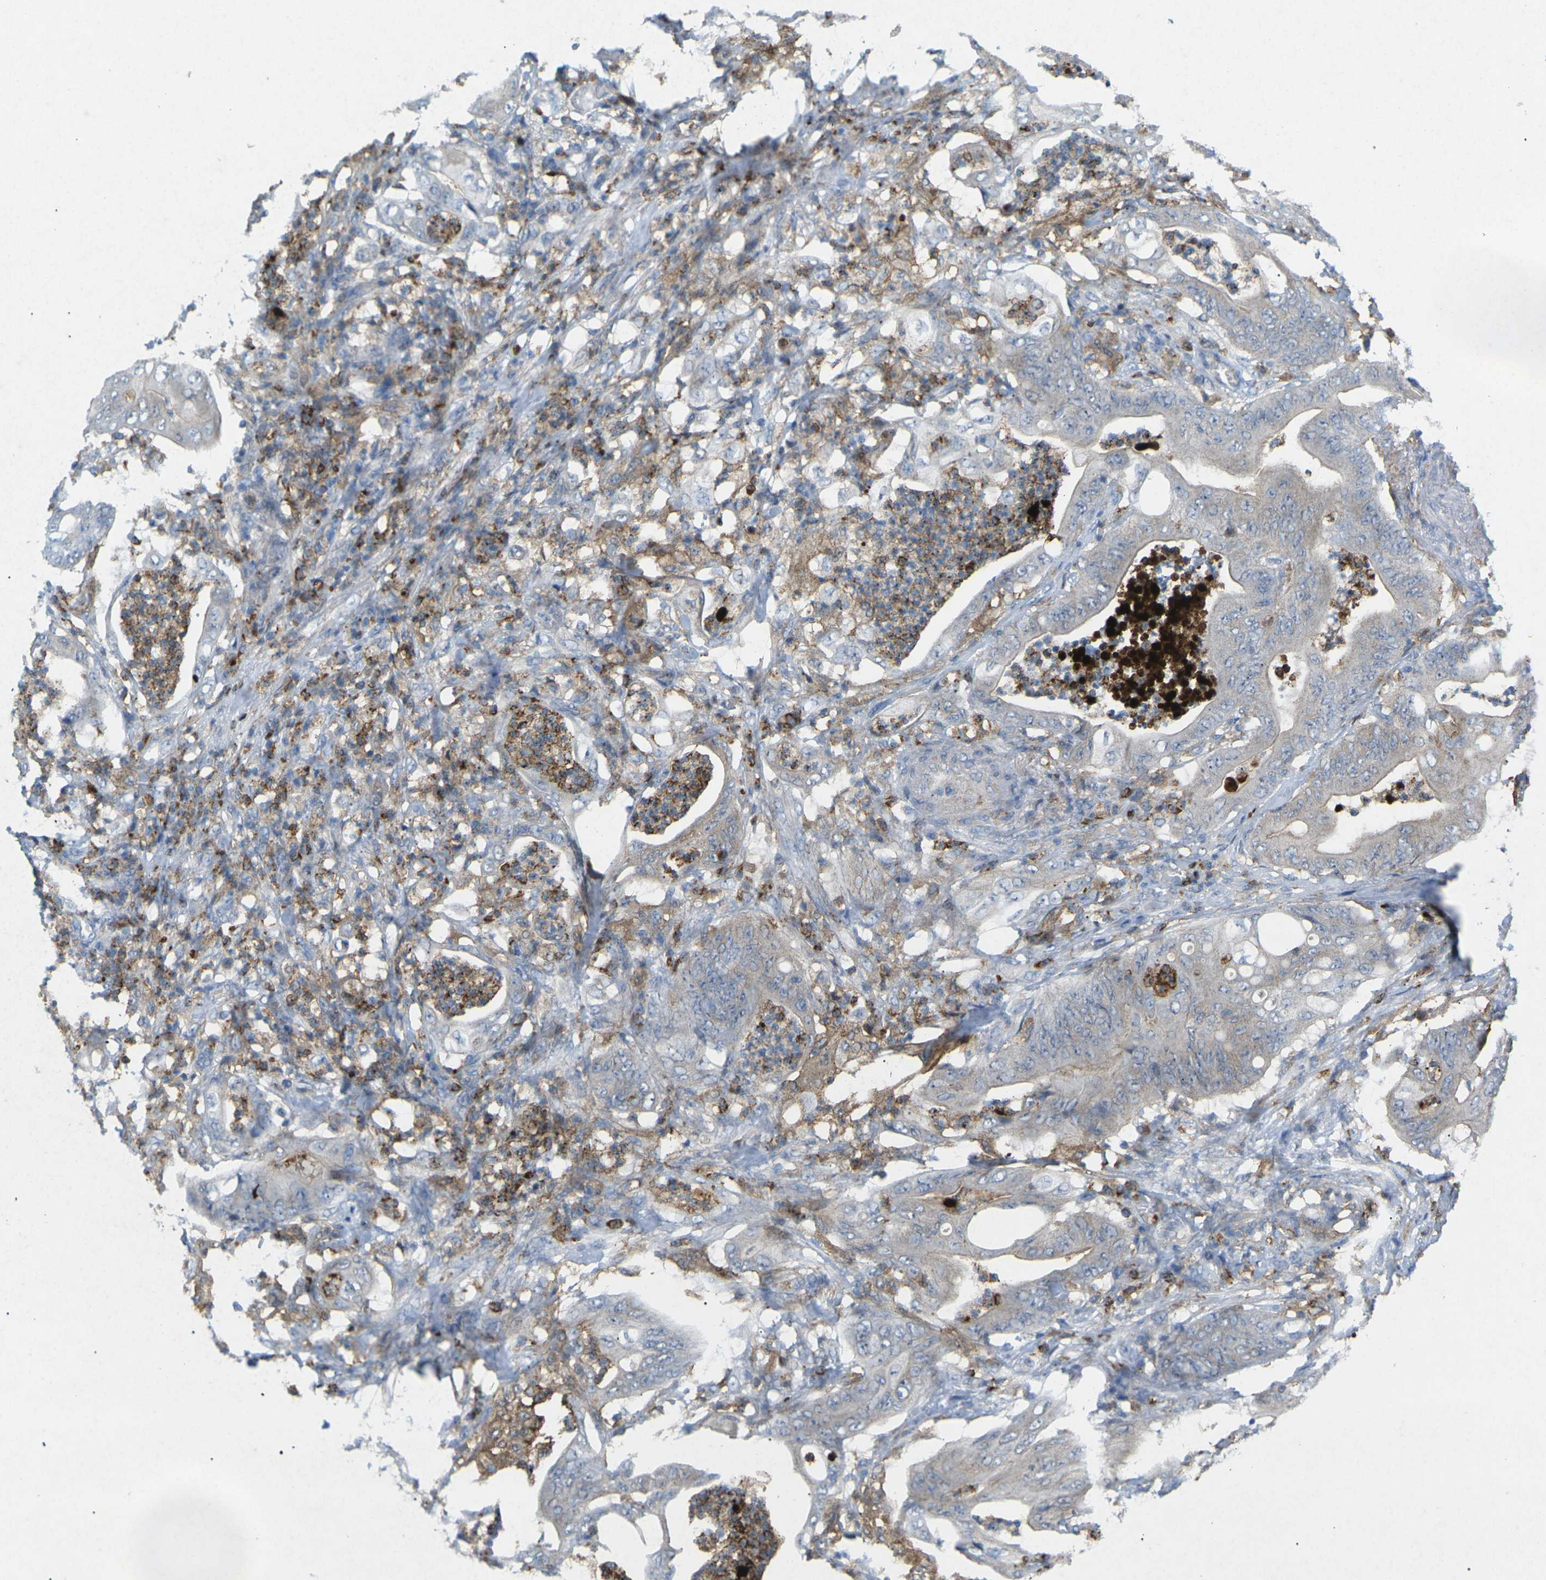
{"staining": {"intensity": "weak", "quantity": "<25%", "location": "cytoplasmic/membranous"}, "tissue": "stomach cancer", "cell_type": "Tumor cells", "image_type": "cancer", "snomed": [{"axis": "morphology", "description": "Adenocarcinoma, NOS"}, {"axis": "topography", "description": "Stomach"}], "caption": "A micrograph of human stomach adenocarcinoma is negative for staining in tumor cells.", "gene": "STK11", "patient": {"sex": "female", "age": 73}}